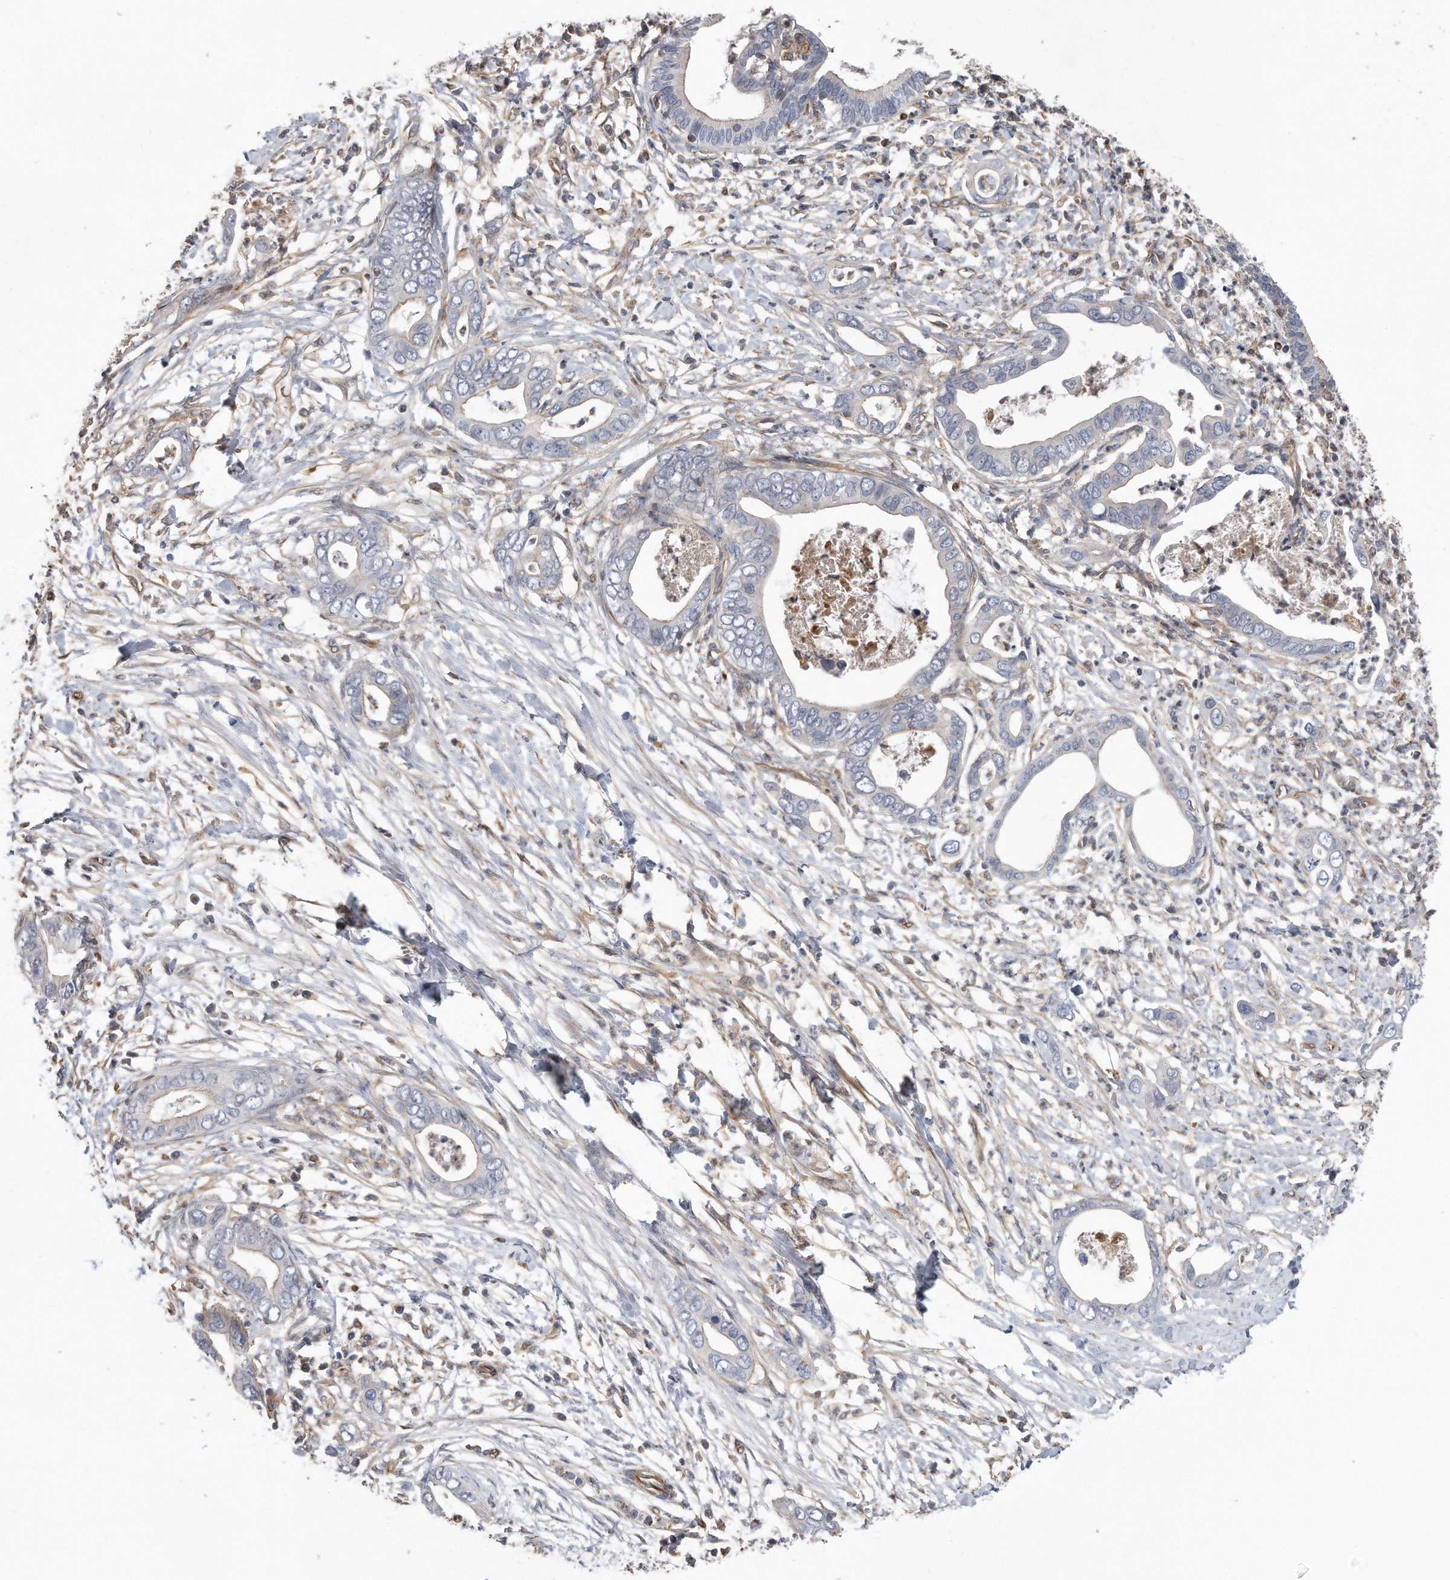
{"staining": {"intensity": "negative", "quantity": "none", "location": "none"}, "tissue": "pancreatic cancer", "cell_type": "Tumor cells", "image_type": "cancer", "snomed": [{"axis": "morphology", "description": "Adenocarcinoma, NOS"}, {"axis": "topography", "description": "Pancreas"}], "caption": "A high-resolution photomicrograph shows immunohistochemistry staining of pancreatic cancer (adenocarcinoma), which demonstrates no significant positivity in tumor cells.", "gene": "GPC1", "patient": {"sex": "male", "age": 75}}